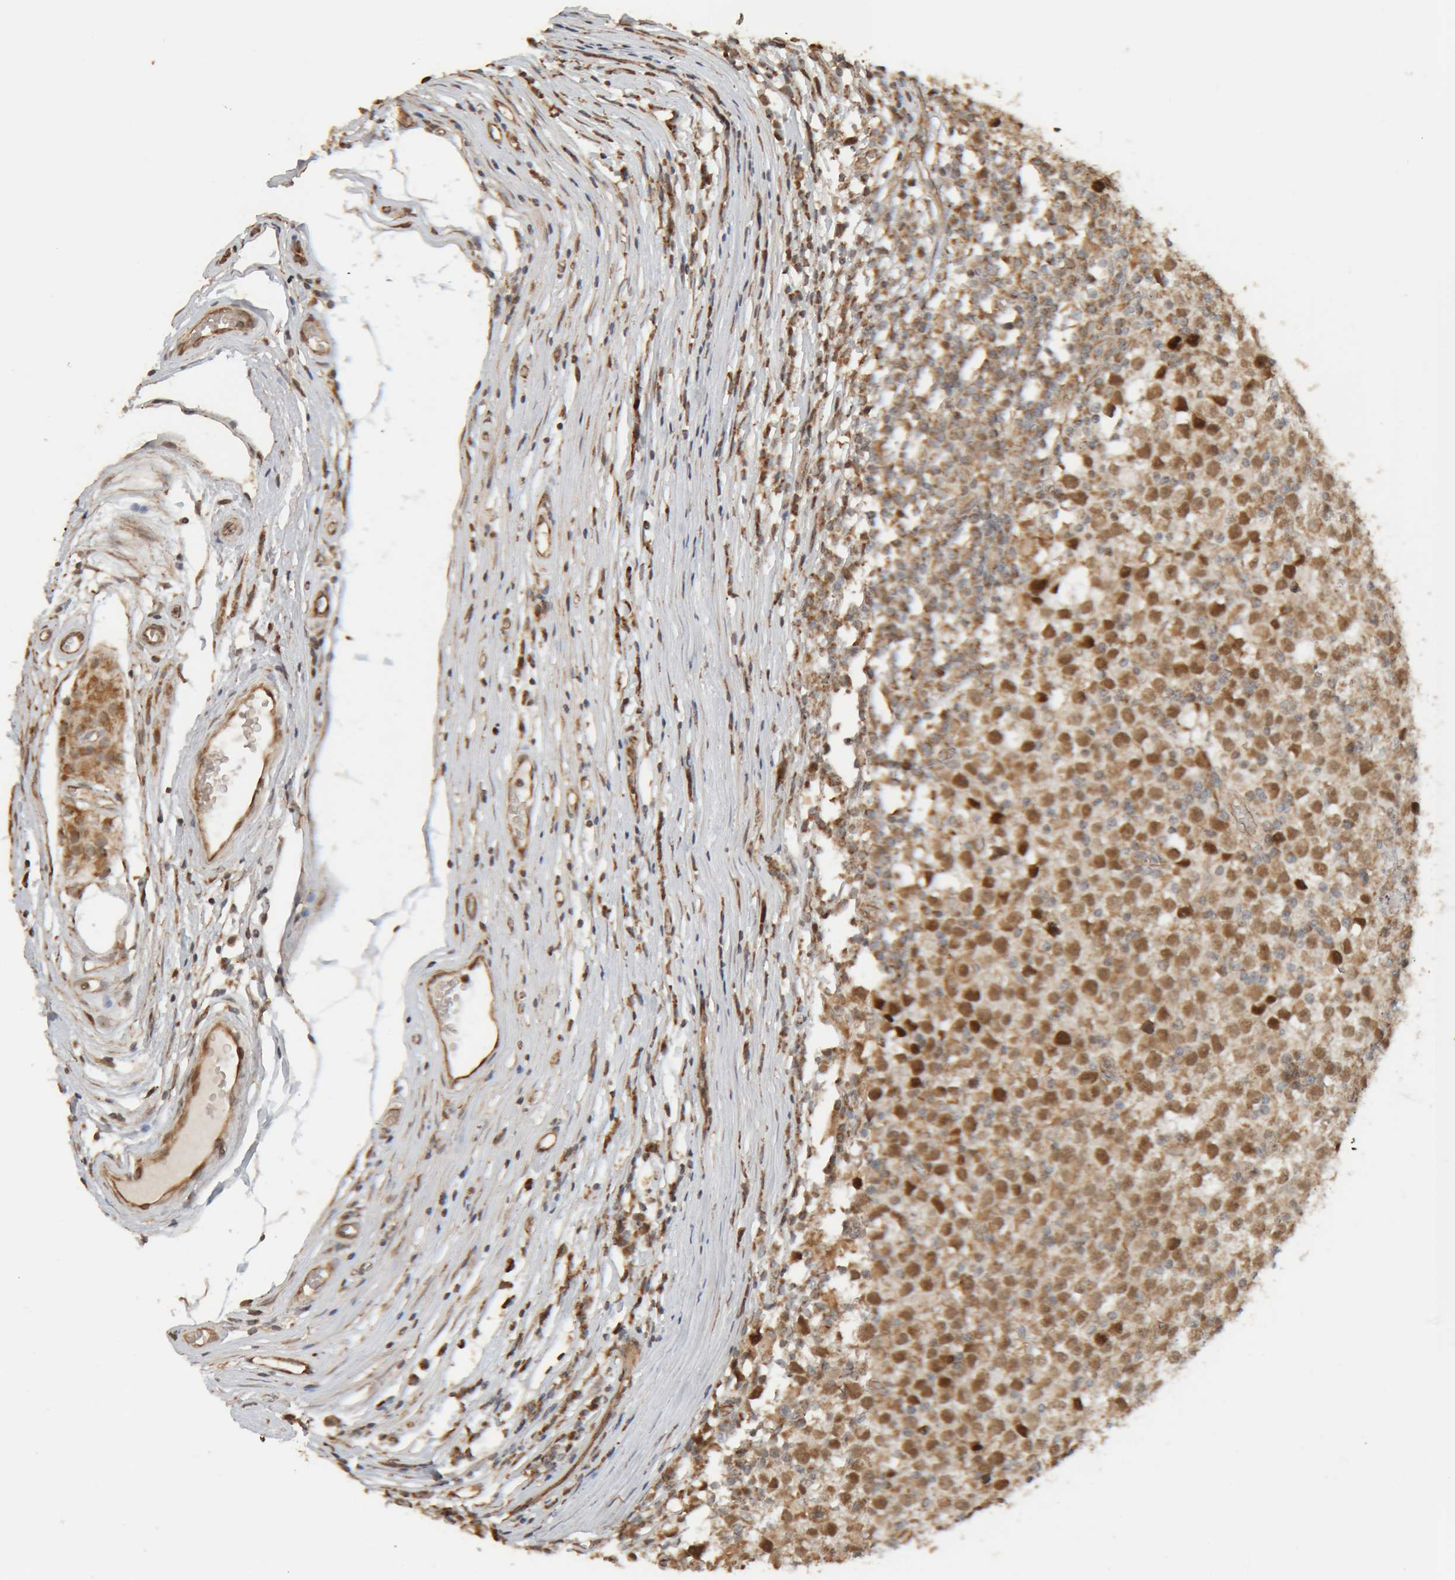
{"staining": {"intensity": "moderate", "quantity": ">75%", "location": "nuclear"}, "tissue": "testis cancer", "cell_type": "Tumor cells", "image_type": "cancer", "snomed": [{"axis": "morphology", "description": "Seminoma, NOS"}, {"axis": "topography", "description": "Testis"}], "caption": "A micrograph of human testis cancer (seminoma) stained for a protein reveals moderate nuclear brown staining in tumor cells.", "gene": "GINS4", "patient": {"sex": "male", "age": 65}}